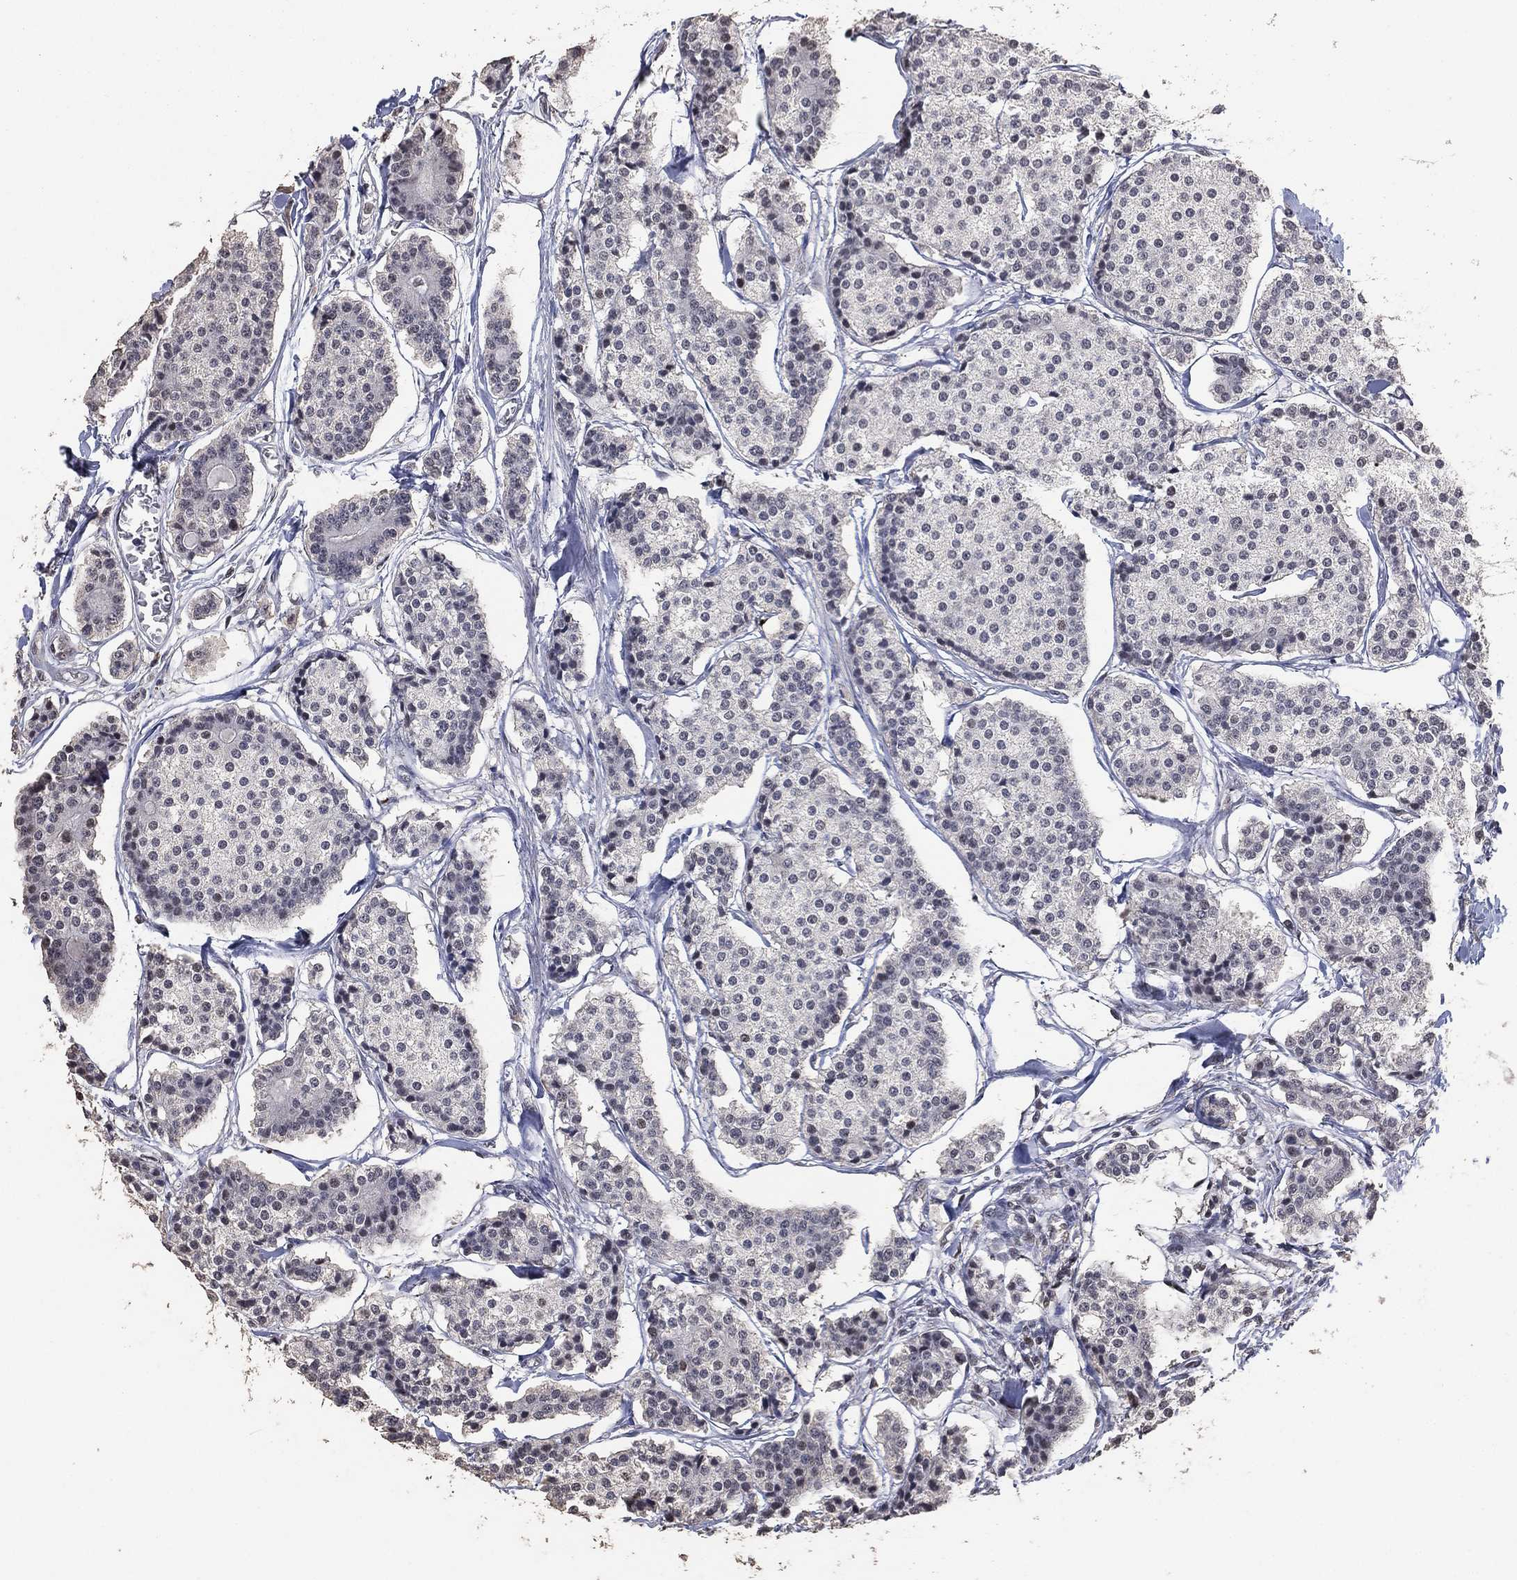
{"staining": {"intensity": "negative", "quantity": "none", "location": "none"}, "tissue": "carcinoid", "cell_type": "Tumor cells", "image_type": "cancer", "snomed": [{"axis": "morphology", "description": "Carcinoid, malignant, NOS"}, {"axis": "topography", "description": "Small intestine"}], "caption": "Carcinoid (malignant) stained for a protein using immunohistochemistry (IHC) exhibits no staining tumor cells.", "gene": "DSG1", "patient": {"sex": "female", "age": 65}}